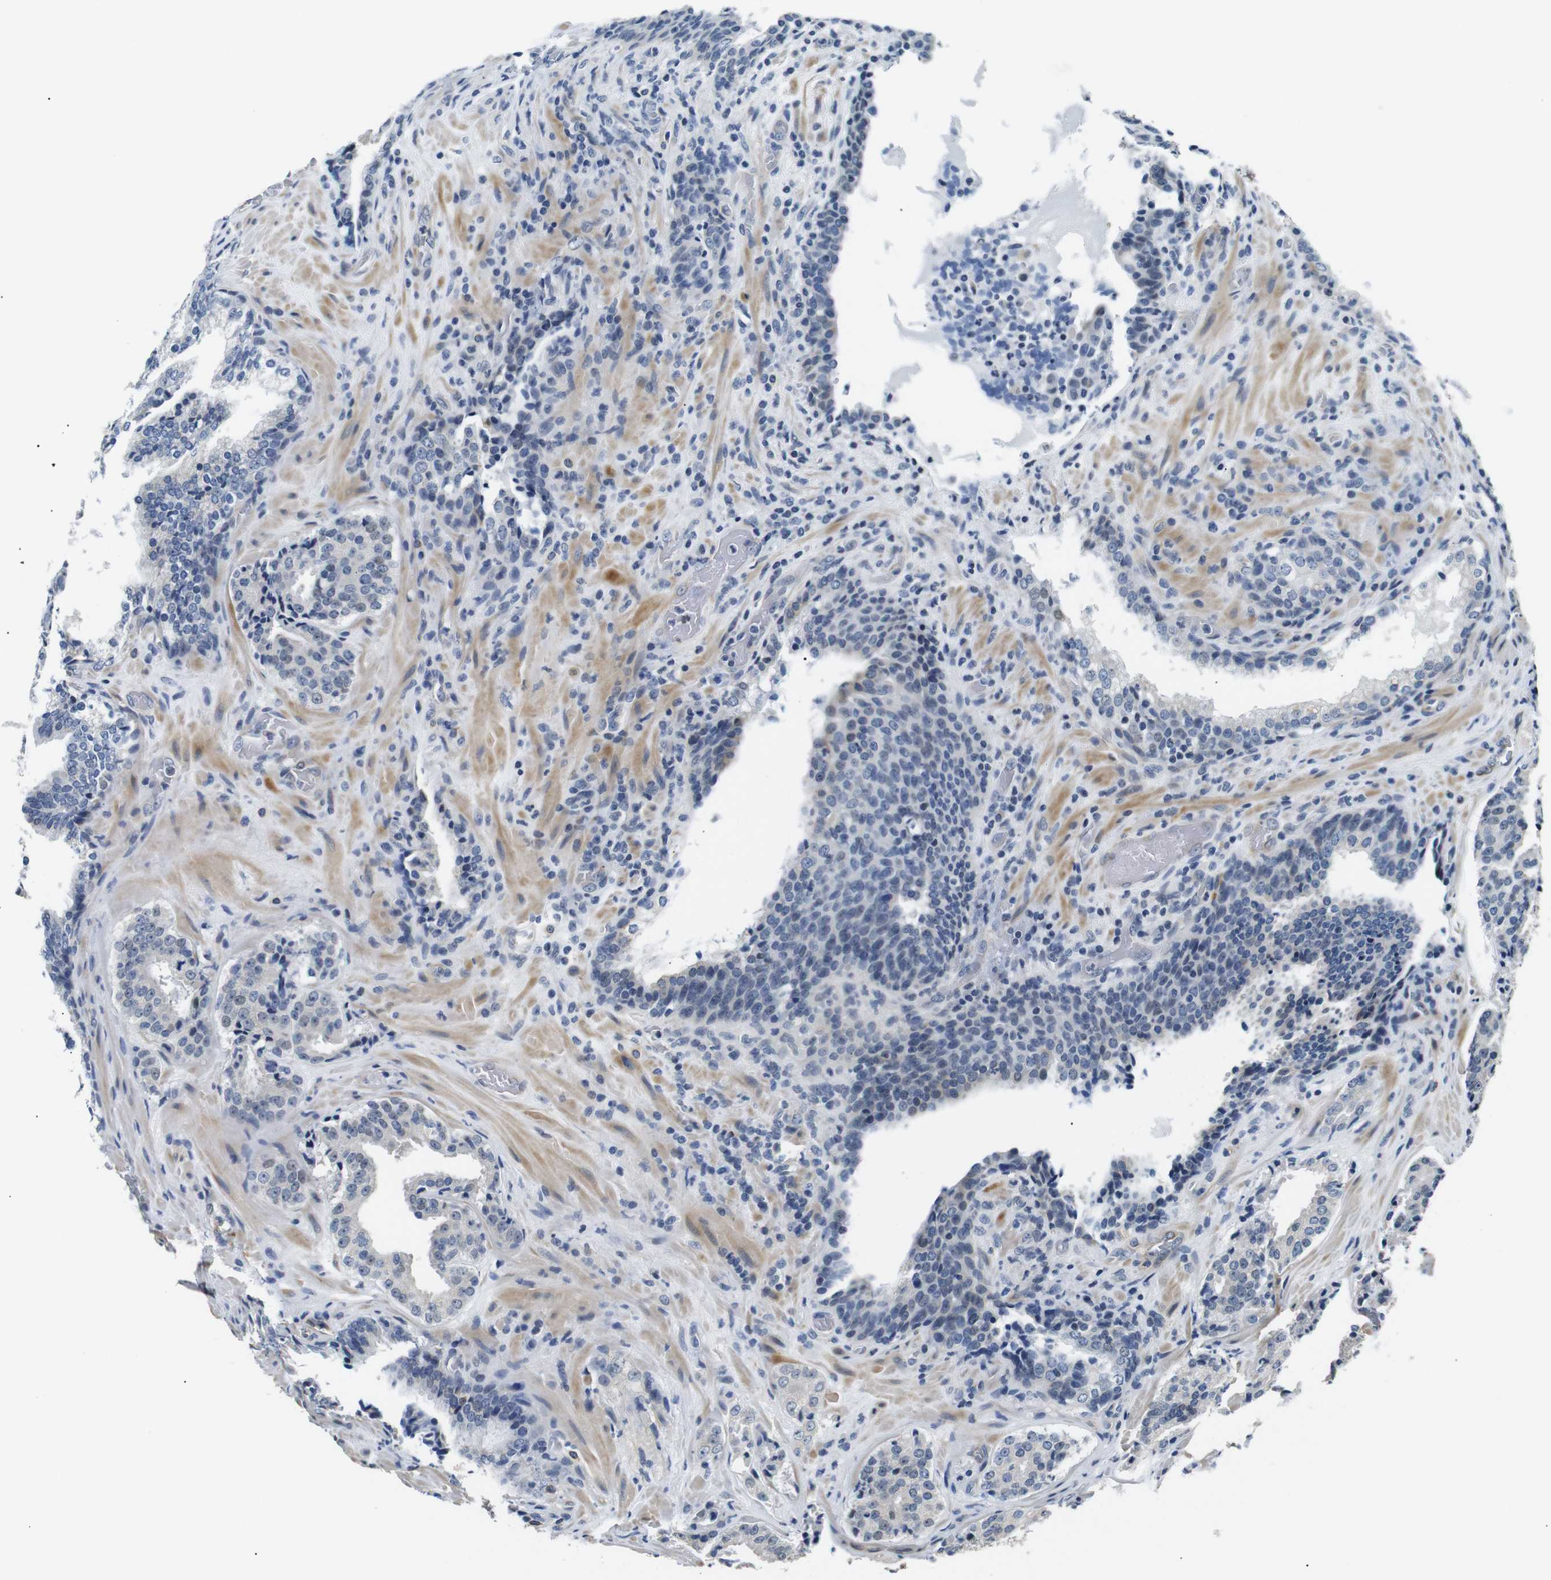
{"staining": {"intensity": "negative", "quantity": "none", "location": "none"}, "tissue": "prostate cancer", "cell_type": "Tumor cells", "image_type": "cancer", "snomed": [{"axis": "morphology", "description": "Adenocarcinoma, High grade"}, {"axis": "topography", "description": "Prostate"}], "caption": "Immunohistochemical staining of prostate cancer (adenocarcinoma (high-grade)) demonstrates no significant expression in tumor cells. (Brightfield microscopy of DAB (3,3'-diaminobenzidine) IHC at high magnification).", "gene": "TAFA1", "patient": {"sex": "male", "age": 60}}